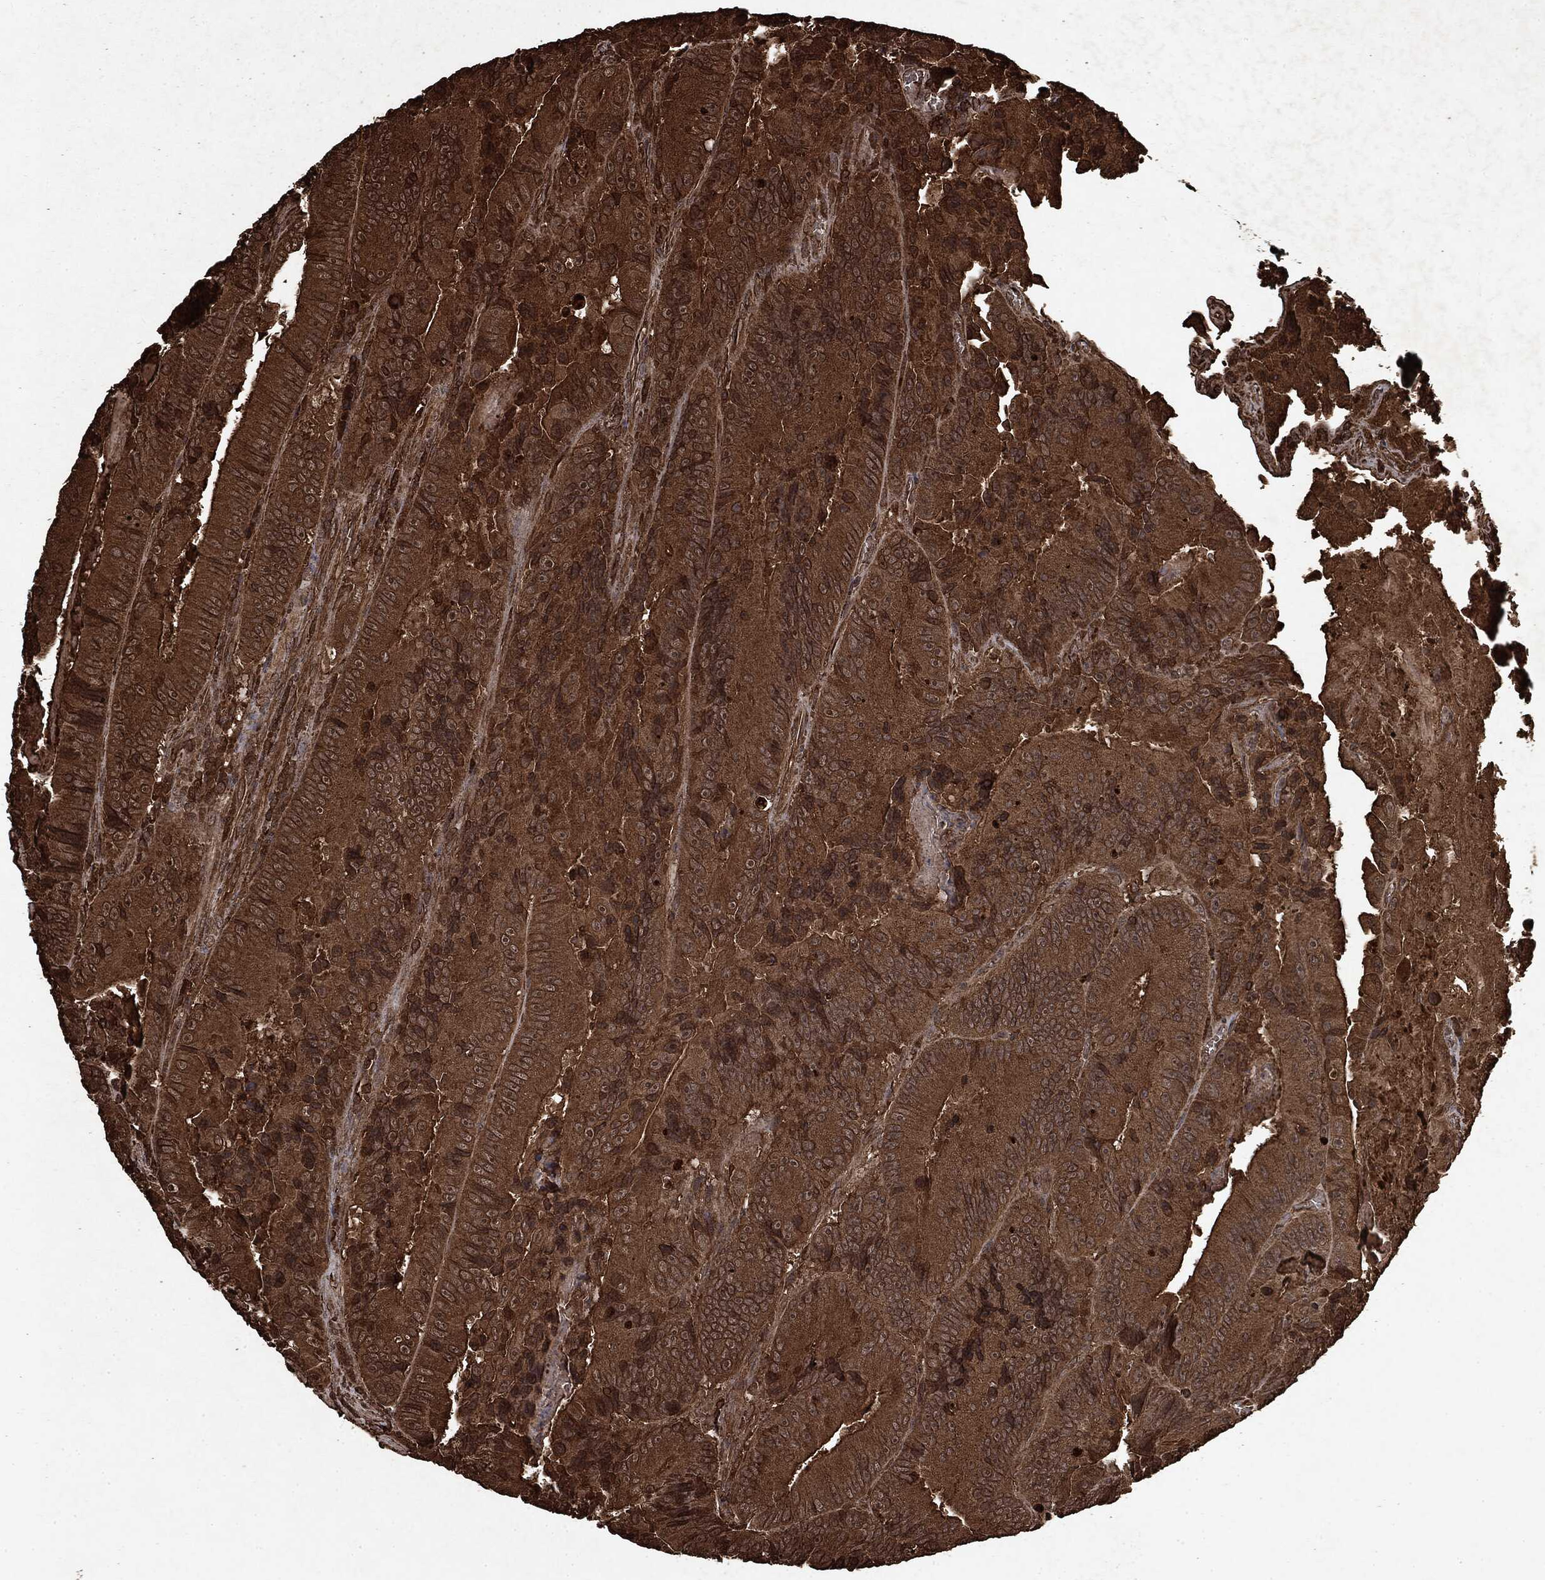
{"staining": {"intensity": "strong", "quantity": ">75%", "location": "cytoplasmic/membranous"}, "tissue": "colorectal cancer", "cell_type": "Tumor cells", "image_type": "cancer", "snomed": [{"axis": "morphology", "description": "Adenocarcinoma, NOS"}, {"axis": "topography", "description": "Colon"}], "caption": "Colorectal cancer (adenocarcinoma) was stained to show a protein in brown. There is high levels of strong cytoplasmic/membranous positivity in about >75% of tumor cells.", "gene": "ARAF", "patient": {"sex": "female", "age": 86}}